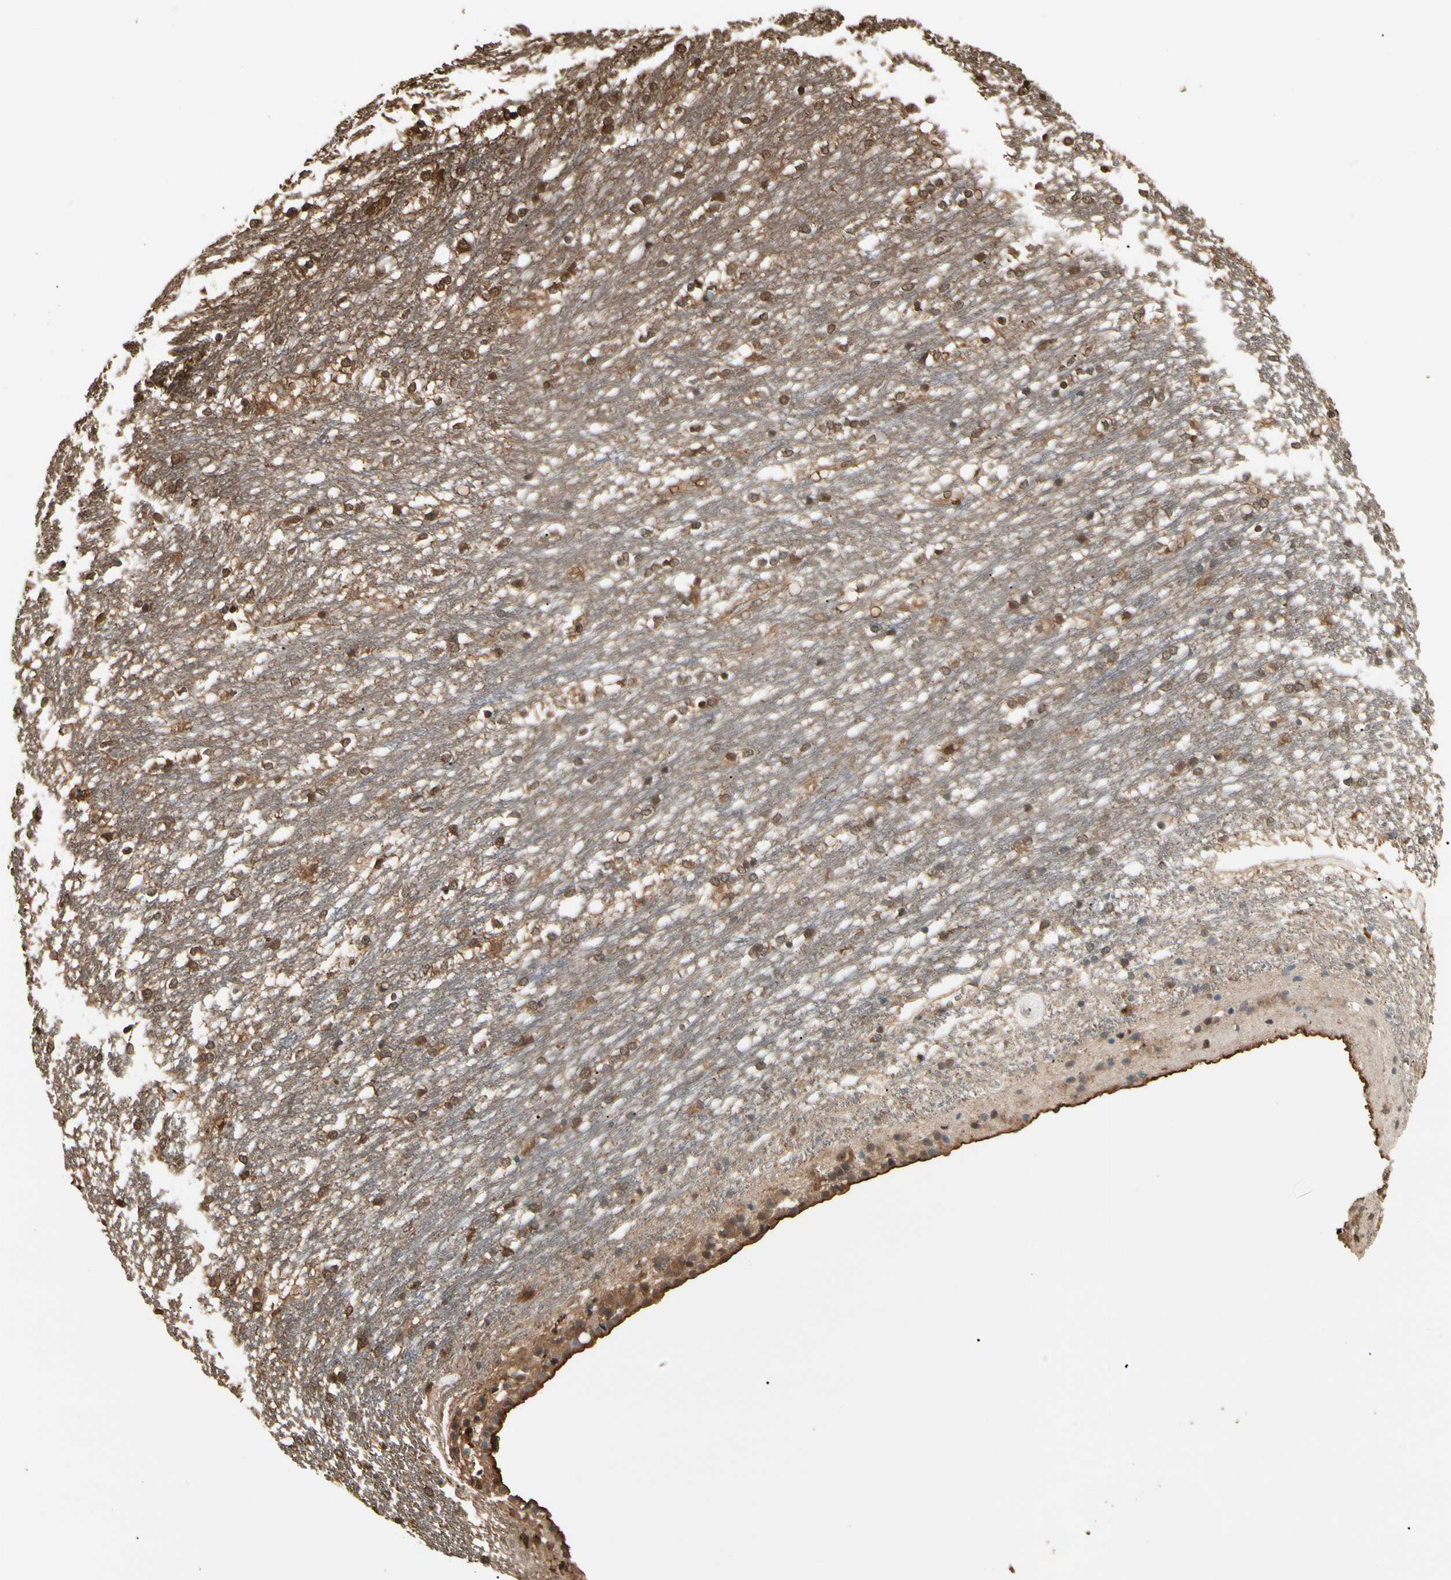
{"staining": {"intensity": "moderate", "quantity": "25%-75%", "location": "cytoplasmic/membranous,nuclear"}, "tissue": "caudate", "cell_type": "Glial cells", "image_type": "normal", "snomed": [{"axis": "morphology", "description": "Normal tissue, NOS"}, {"axis": "topography", "description": "Lateral ventricle wall"}], "caption": "Immunohistochemical staining of unremarkable human caudate reveals medium levels of moderate cytoplasmic/membranous,nuclear expression in about 25%-75% of glial cells. The staining is performed using DAB brown chromogen to label protein expression. The nuclei are counter-stained blue using hematoxylin.", "gene": "YWHAE", "patient": {"sex": "female", "age": 19}}